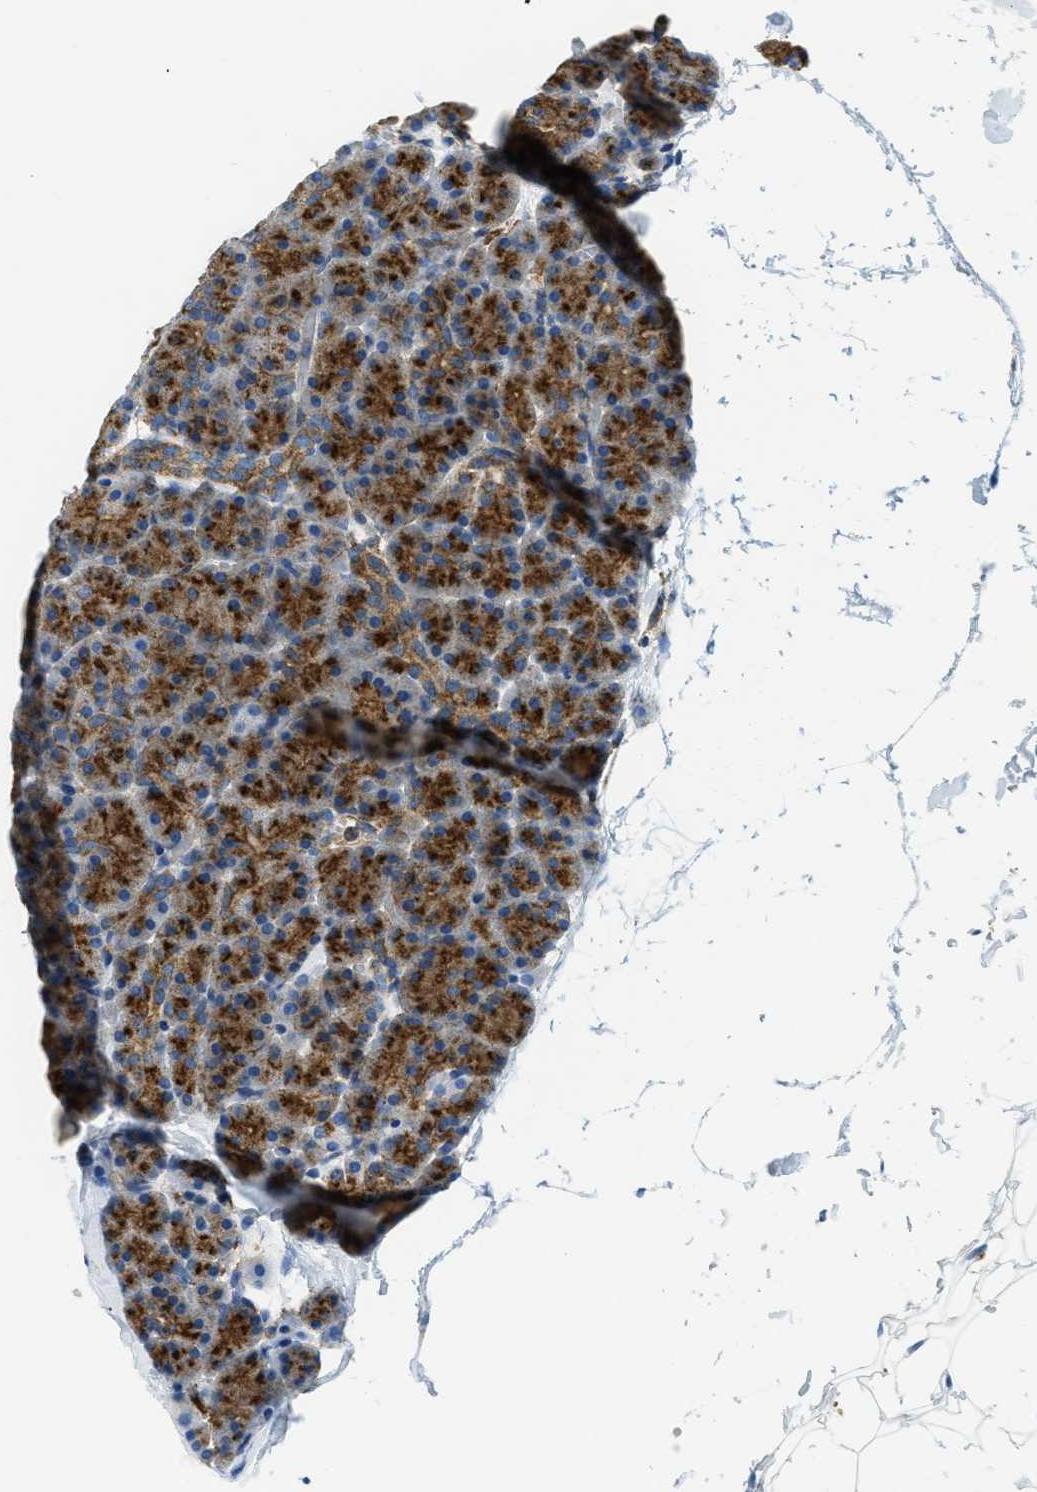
{"staining": {"intensity": "strong", "quantity": ">75%", "location": "cytoplasmic/membranous"}, "tissue": "pancreas", "cell_type": "Exocrine glandular cells", "image_type": "normal", "snomed": [{"axis": "morphology", "description": "Normal tissue, NOS"}, {"axis": "topography", "description": "Pancreas"}], "caption": "Pancreas stained with DAB IHC shows high levels of strong cytoplasmic/membranous expression in about >75% of exocrine glandular cells.", "gene": "AP2B1", "patient": {"sex": "female", "age": 35}}